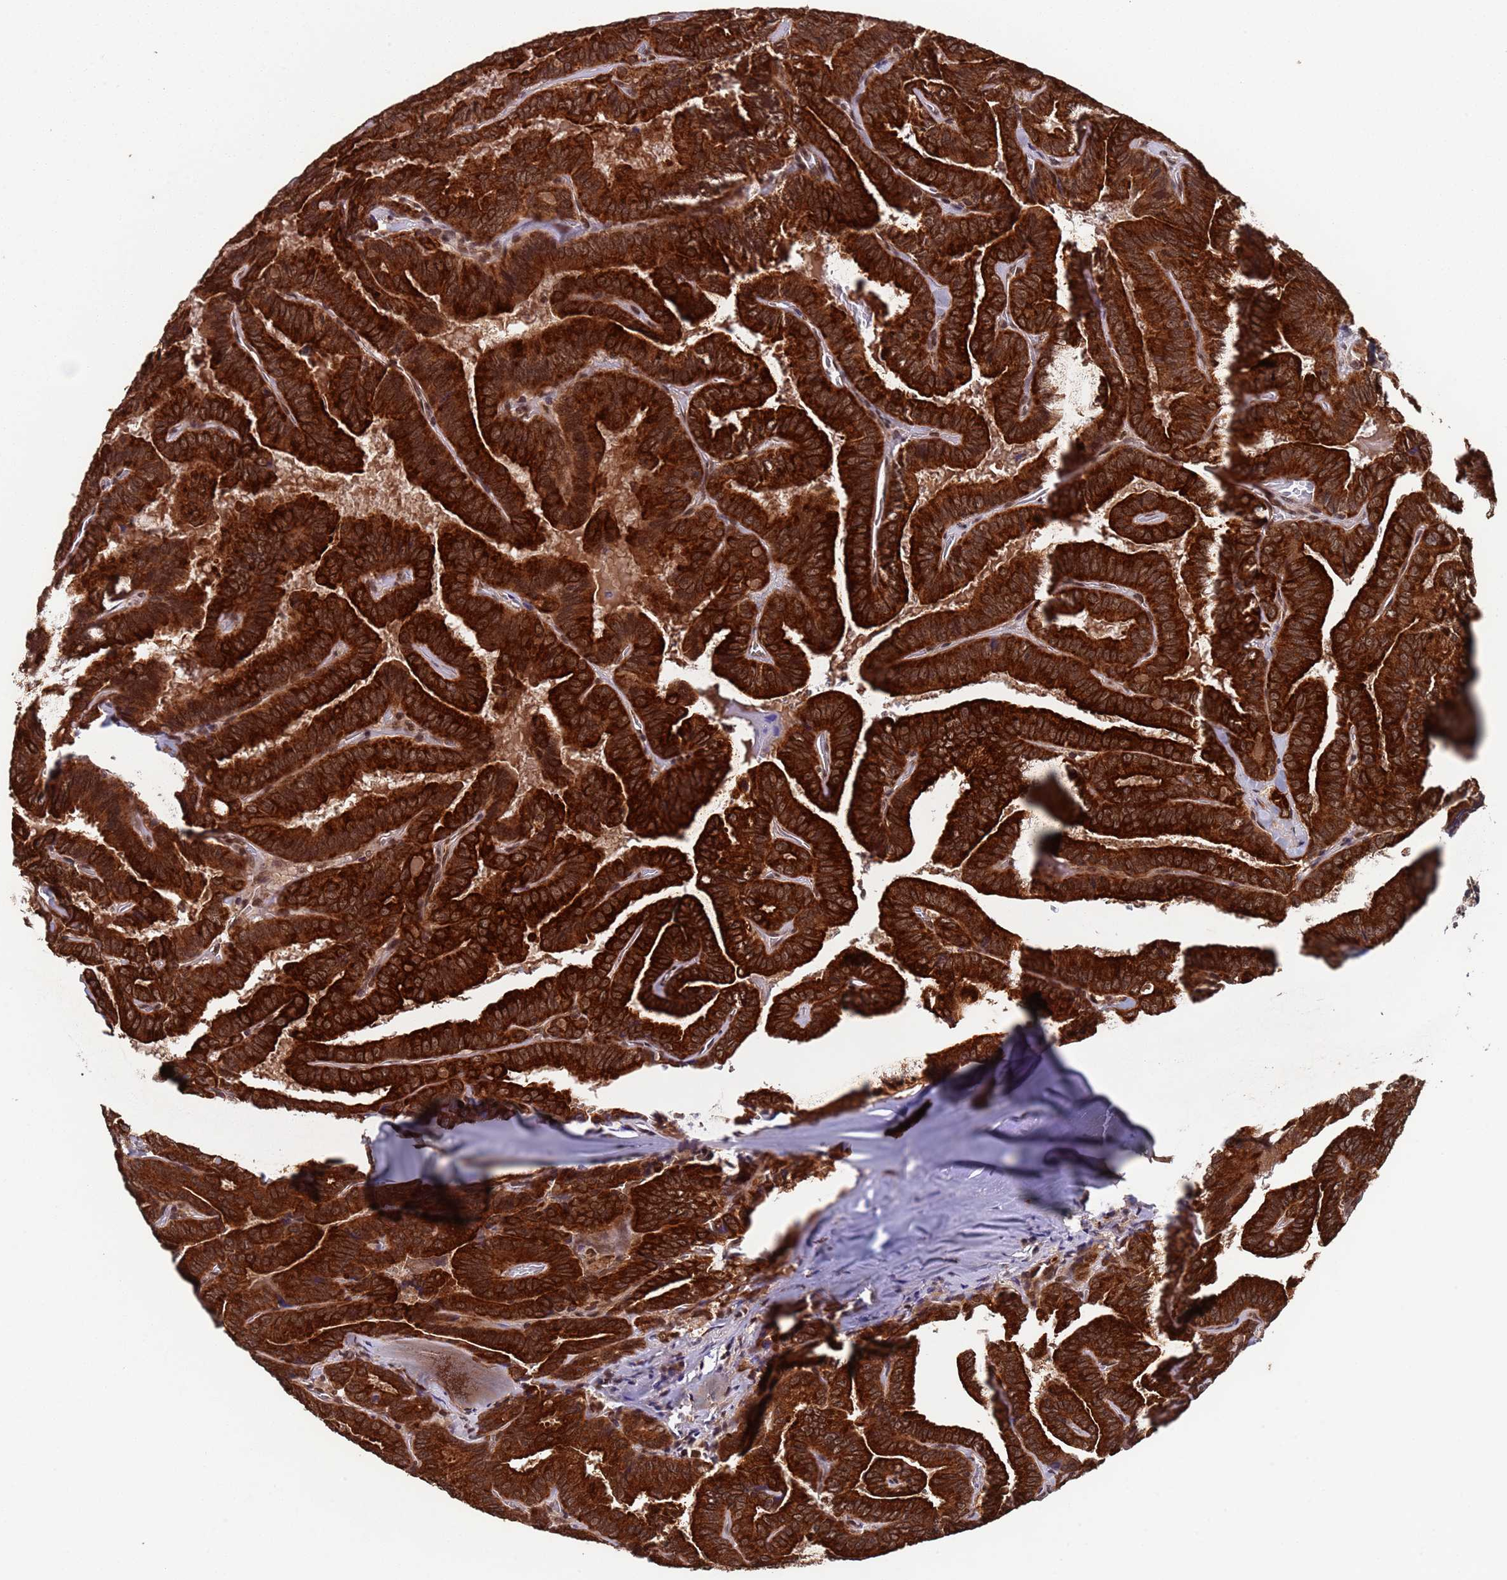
{"staining": {"intensity": "strong", "quantity": ">75%", "location": "cytoplasmic/membranous,nuclear"}, "tissue": "thyroid cancer", "cell_type": "Tumor cells", "image_type": "cancer", "snomed": [{"axis": "morphology", "description": "Papillary adenocarcinoma, NOS"}, {"axis": "topography", "description": "Thyroid gland"}], "caption": "Thyroid cancer tissue shows strong cytoplasmic/membranous and nuclear staining in about >75% of tumor cells, visualized by immunohistochemistry. (Stains: DAB (3,3'-diaminobenzidine) in brown, nuclei in blue, Microscopy: brightfield microscopy at high magnification).", "gene": "FUBP3", "patient": {"sex": "male", "age": 61}}